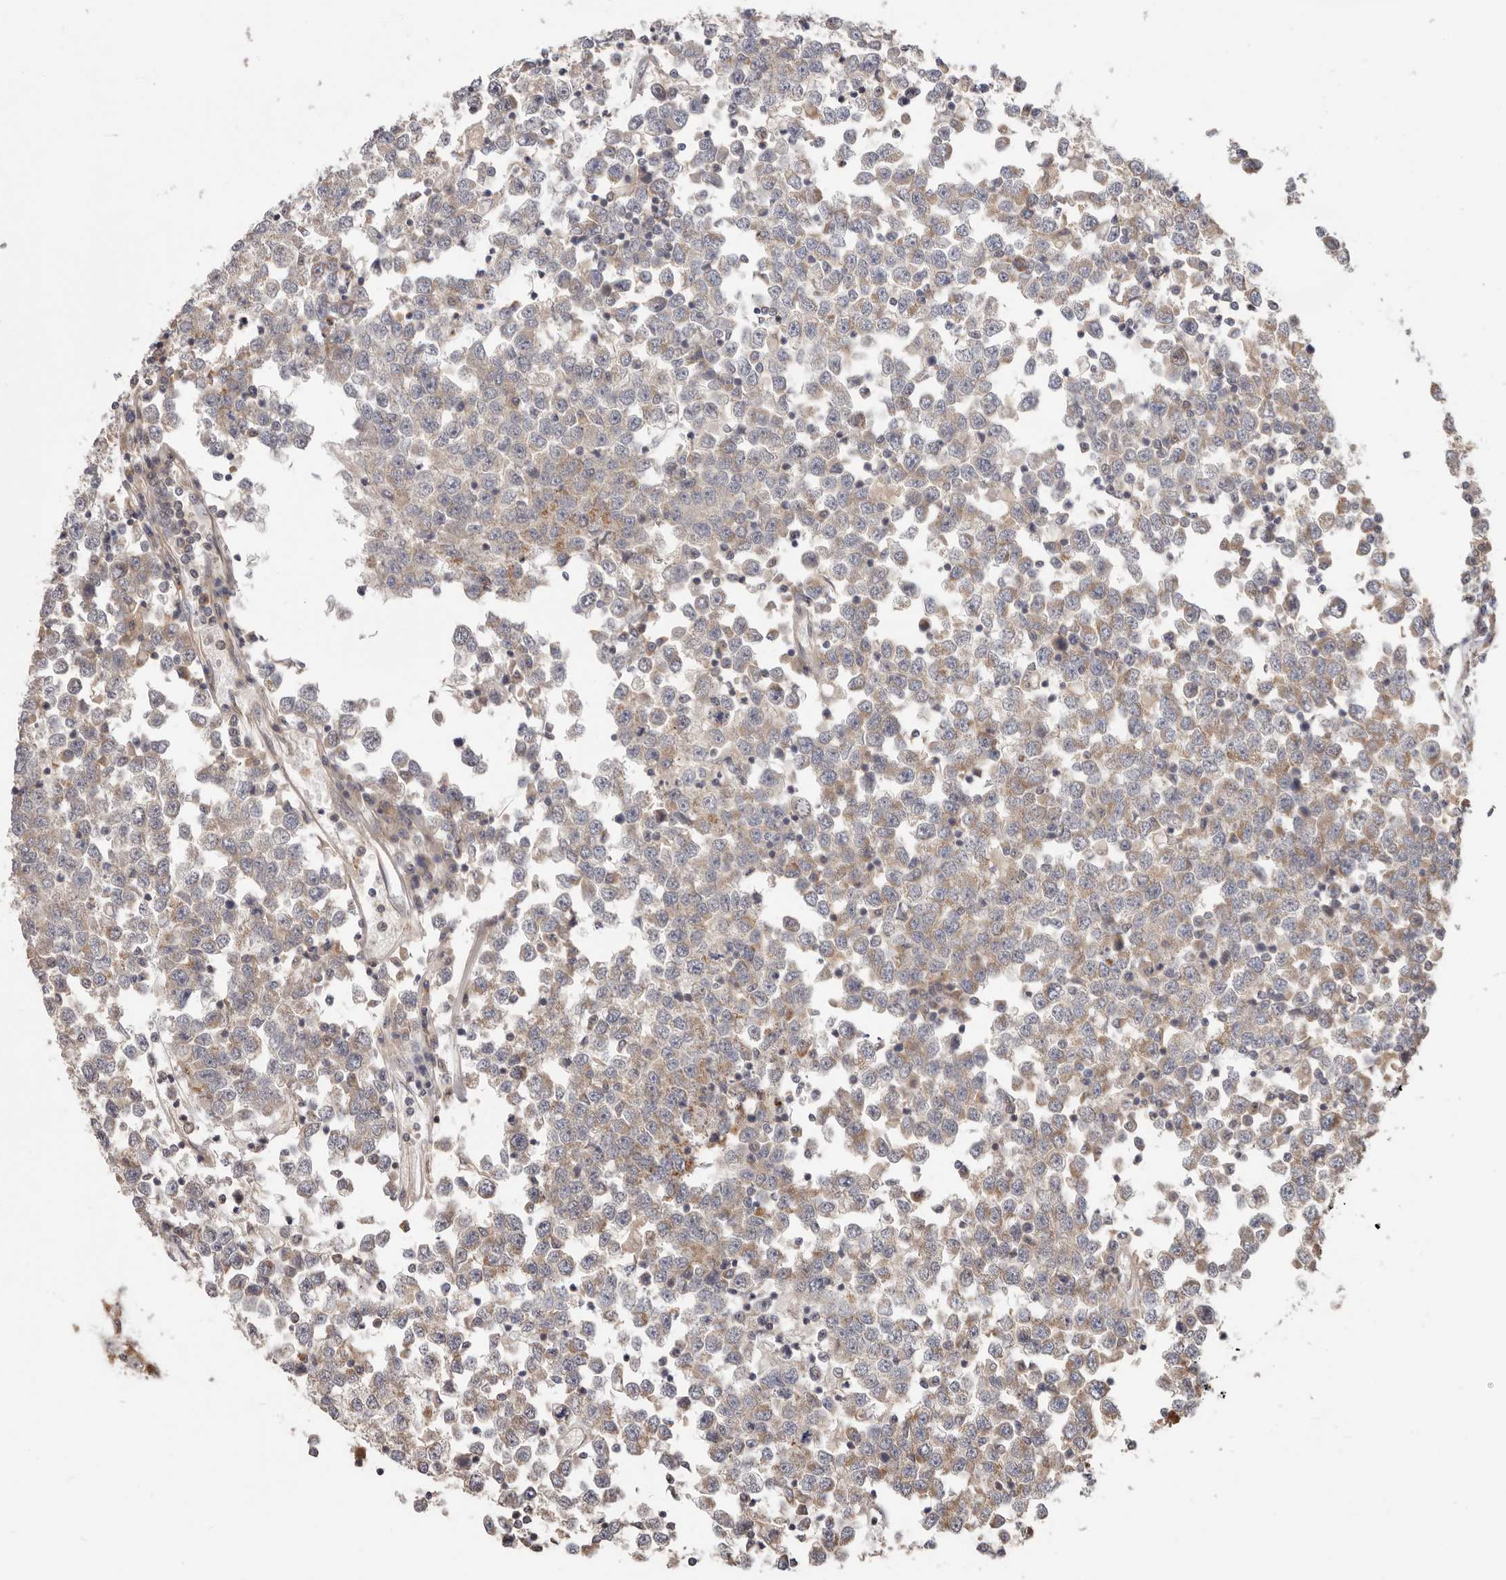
{"staining": {"intensity": "moderate", "quantity": ">75%", "location": "cytoplasmic/membranous"}, "tissue": "testis cancer", "cell_type": "Tumor cells", "image_type": "cancer", "snomed": [{"axis": "morphology", "description": "Seminoma, NOS"}, {"axis": "topography", "description": "Testis"}], "caption": "Testis cancer (seminoma) was stained to show a protein in brown. There is medium levels of moderate cytoplasmic/membranous staining in about >75% of tumor cells.", "gene": "LRP6", "patient": {"sex": "male", "age": 65}}